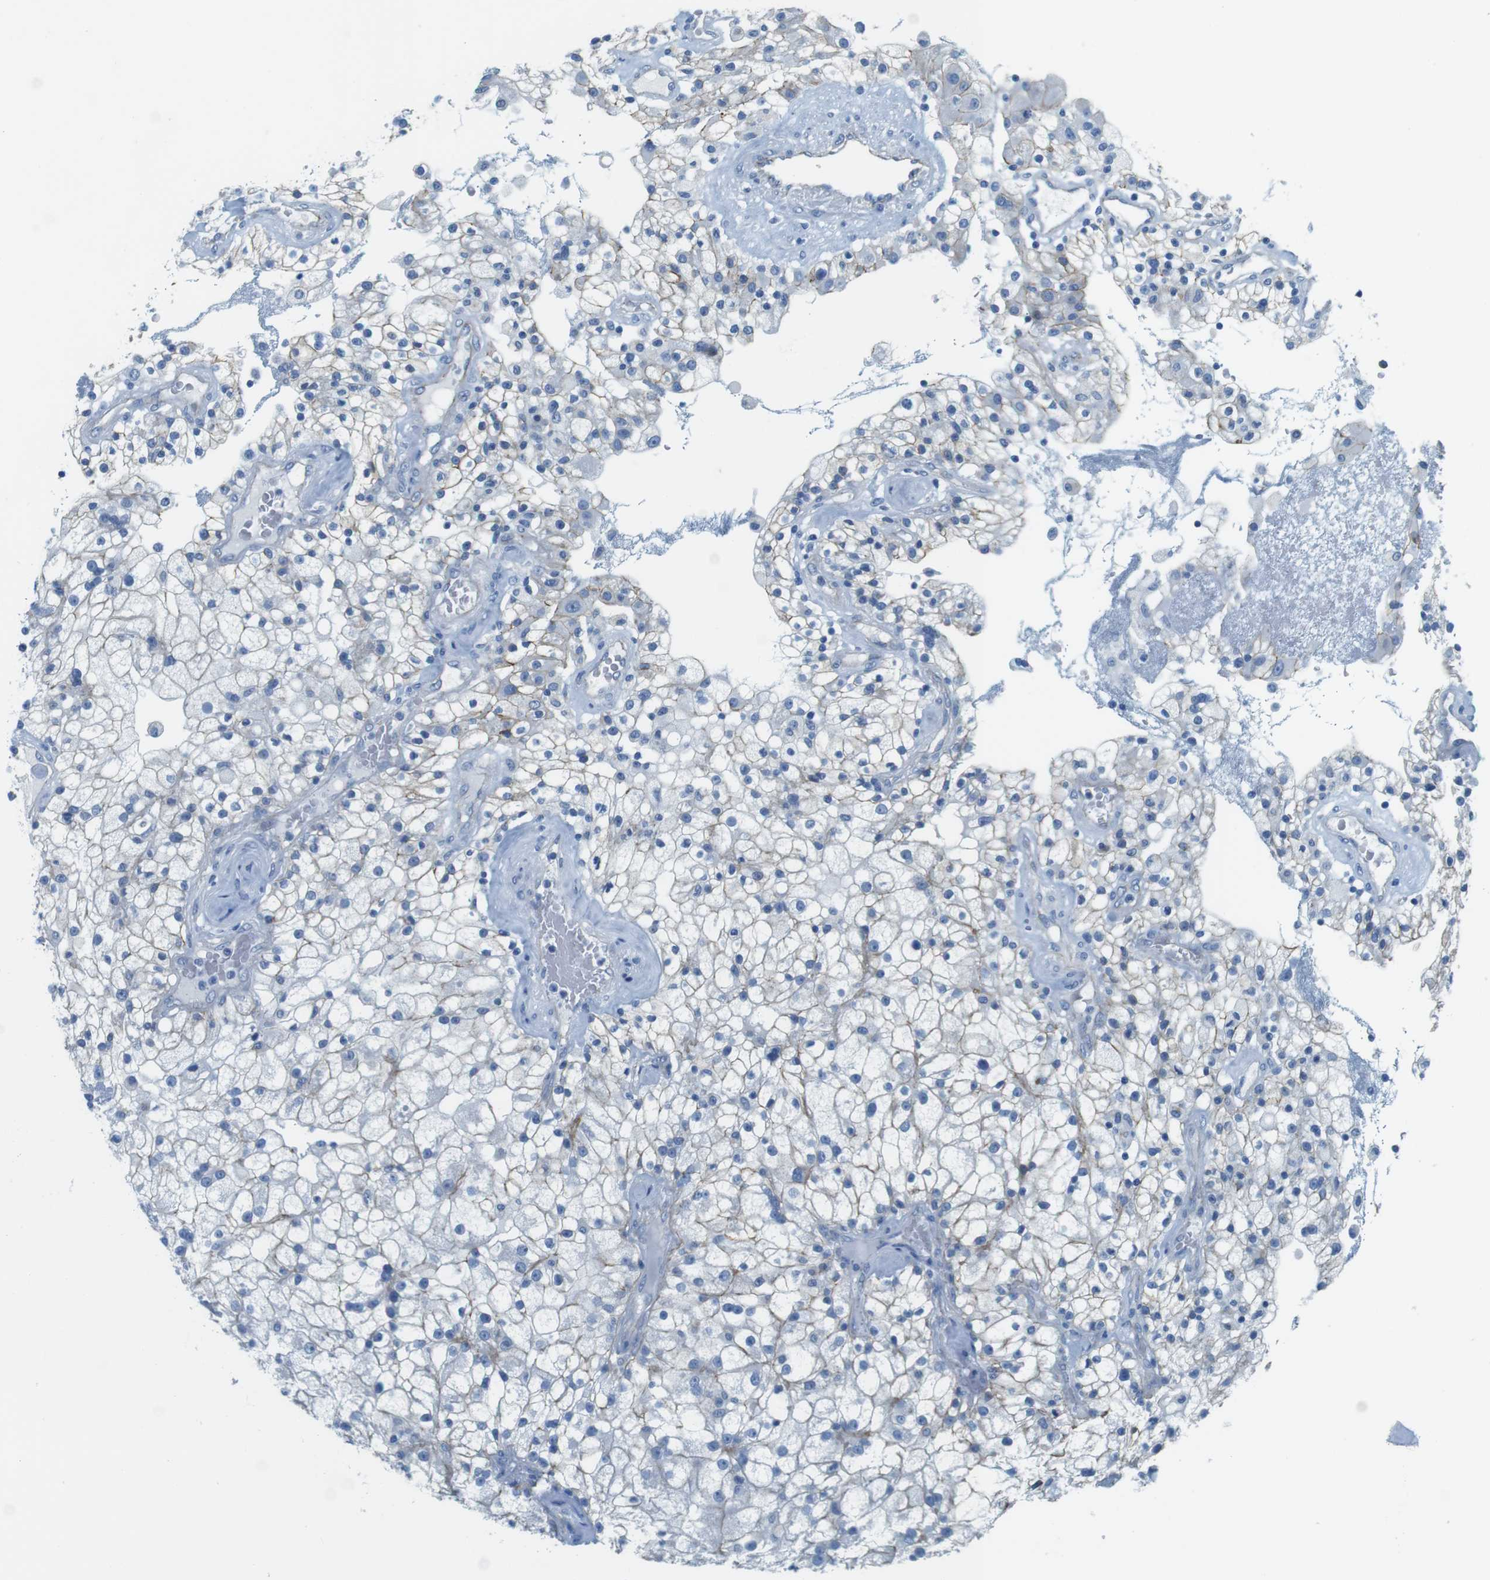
{"staining": {"intensity": "negative", "quantity": "none", "location": "none"}, "tissue": "renal cancer", "cell_type": "Tumor cells", "image_type": "cancer", "snomed": [{"axis": "morphology", "description": "Adenocarcinoma, NOS"}, {"axis": "topography", "description": "Kidney"}], "caption": "A high-resolution image shows immunohistochemistry staining of renal adenocarcinoma, which displays no significant expression in tumor cells. Nuclei are stained in blue.", "gene": "SLC6A6", "patient": {"sex": "female", "age": 52}}